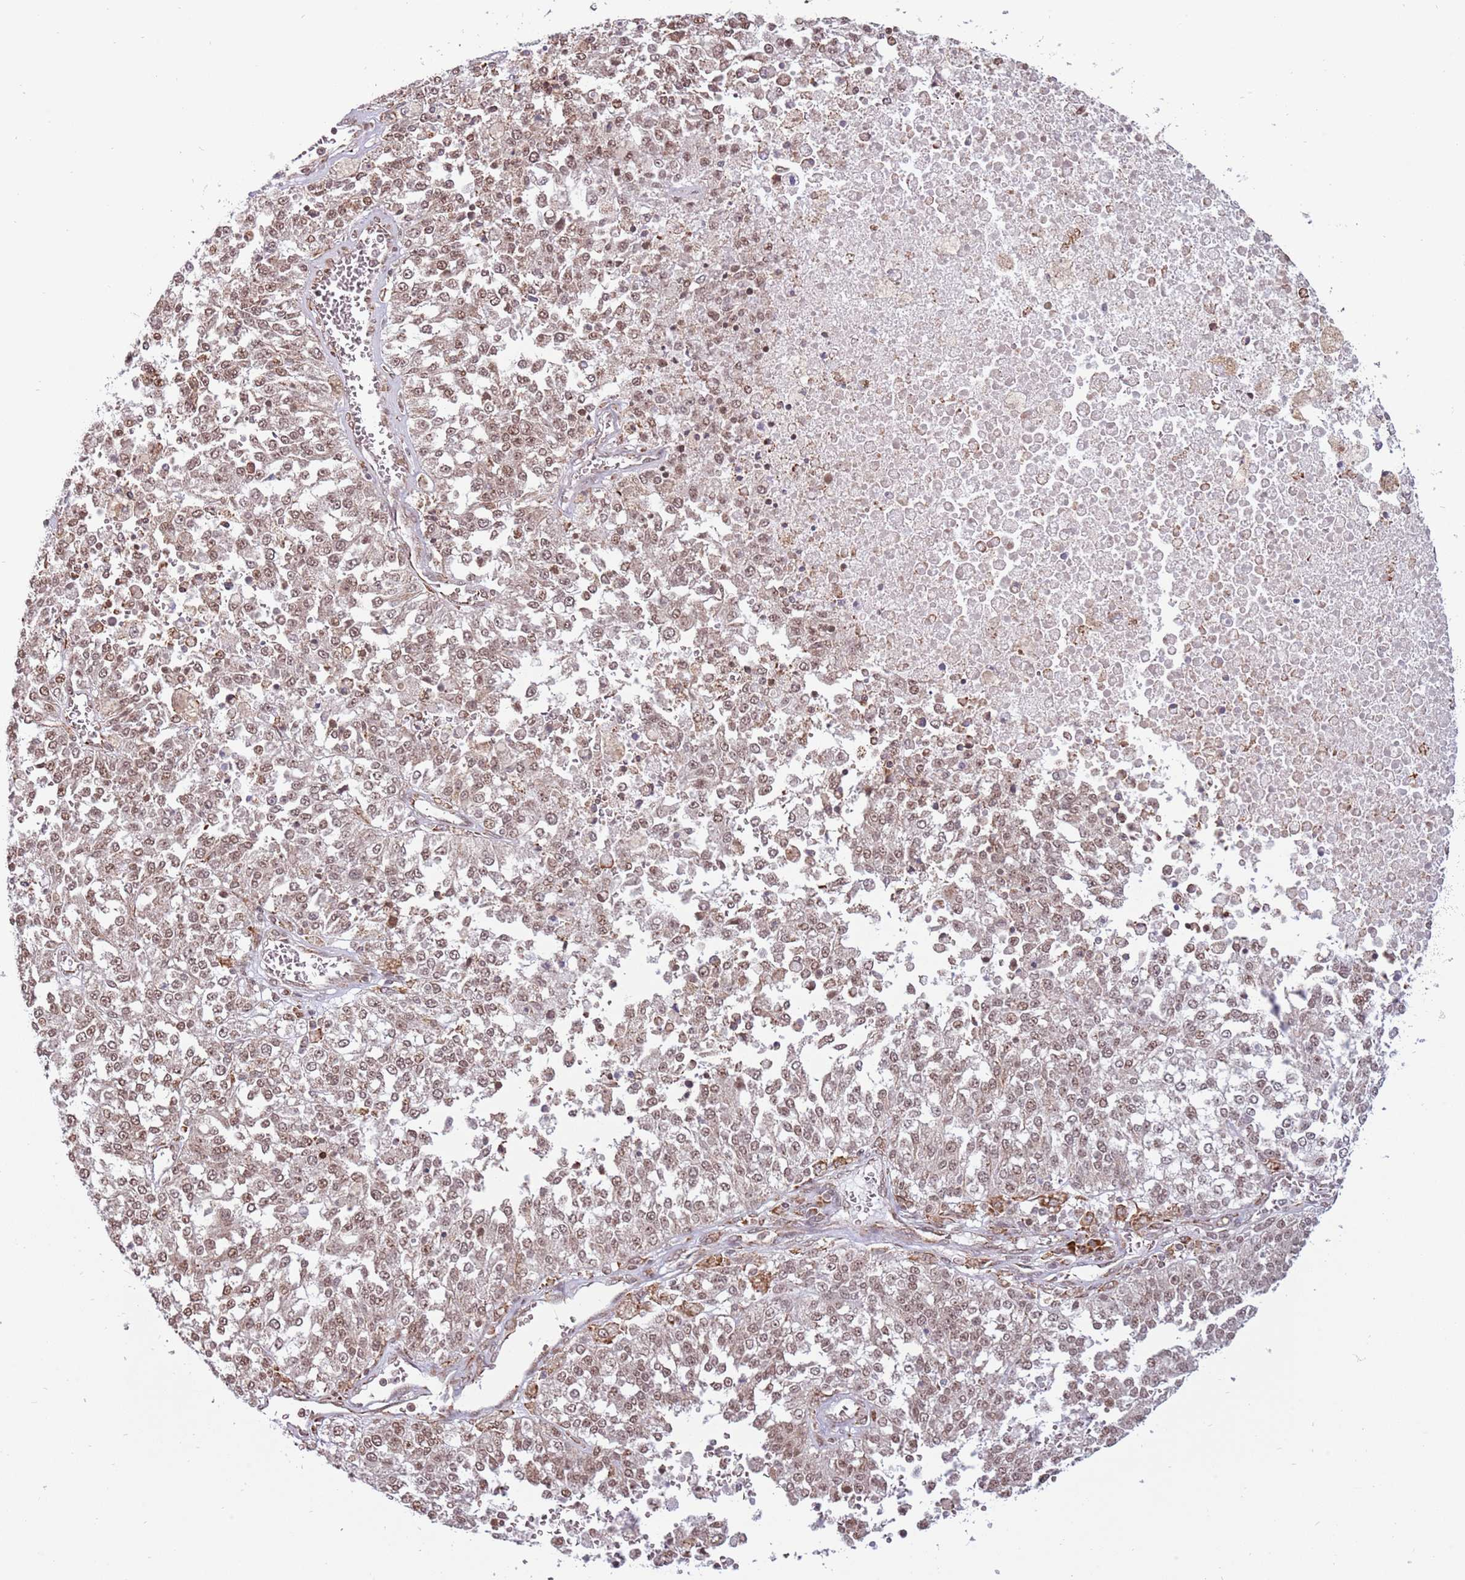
{"staining": {"intensity": "moderate", "quantity": ">75%", "location": "nuclear"}, "tissue": "melanoma", "cell_type": "Tumor cells", "image_type": "cancer", "snomed": [{"axis": "morphology", "description": "Malignant melanoma, NOS"}, {"axis": "topography", "description": "Skin"}], "caption": "Human malignant melanoma stained for a protein (brown) displays moderate nuclear positive positivity in about >75% of tumor cells.", "gene": "BARD1", "patient": {"sex": "female", "age": 64}}